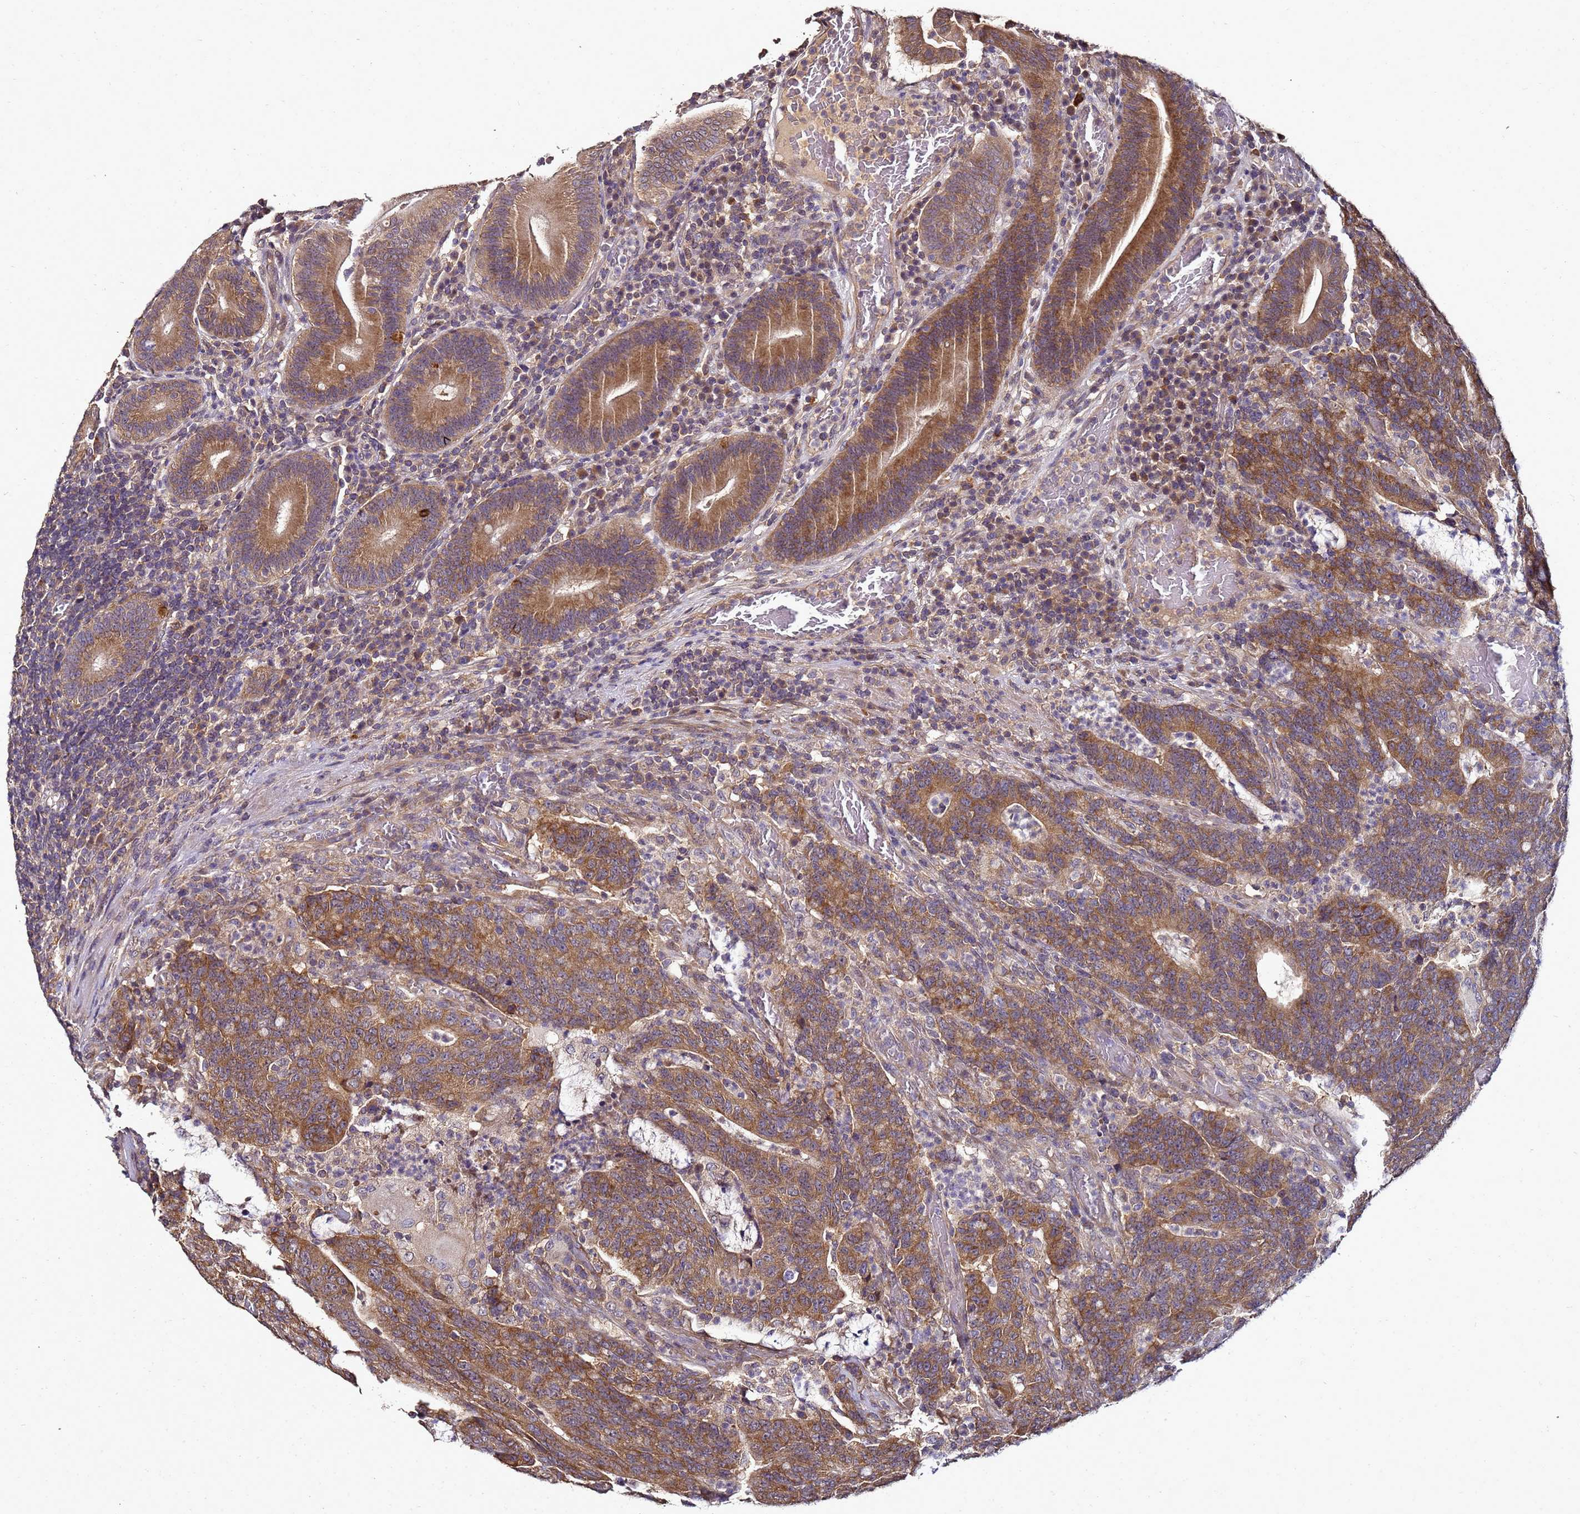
{"staining": {"intensity": "moderate", "quantity": ">75%", "location": "cytoplasmic/membranous"}, "tissue": "colorectal cancer", "cell_type": "Tumor cells", "image_type": "cancer", "snomed": [{"axis": "morphology", "description": "Normal tissue, NOS"}, {"axis": "morphology", "description": "Adenocarcinoma, NOS"}, {"axis": "topography", "description": "Colon"}], "caption": "This is a micrograph of IHC staining of colorectal cancer (adenocarcinoma), which shows moderate staining in the cytoplasmic/membranous of tumor cells.", "gene": "ANKRD17", "patient": {"sex": "female", "age": 75}}